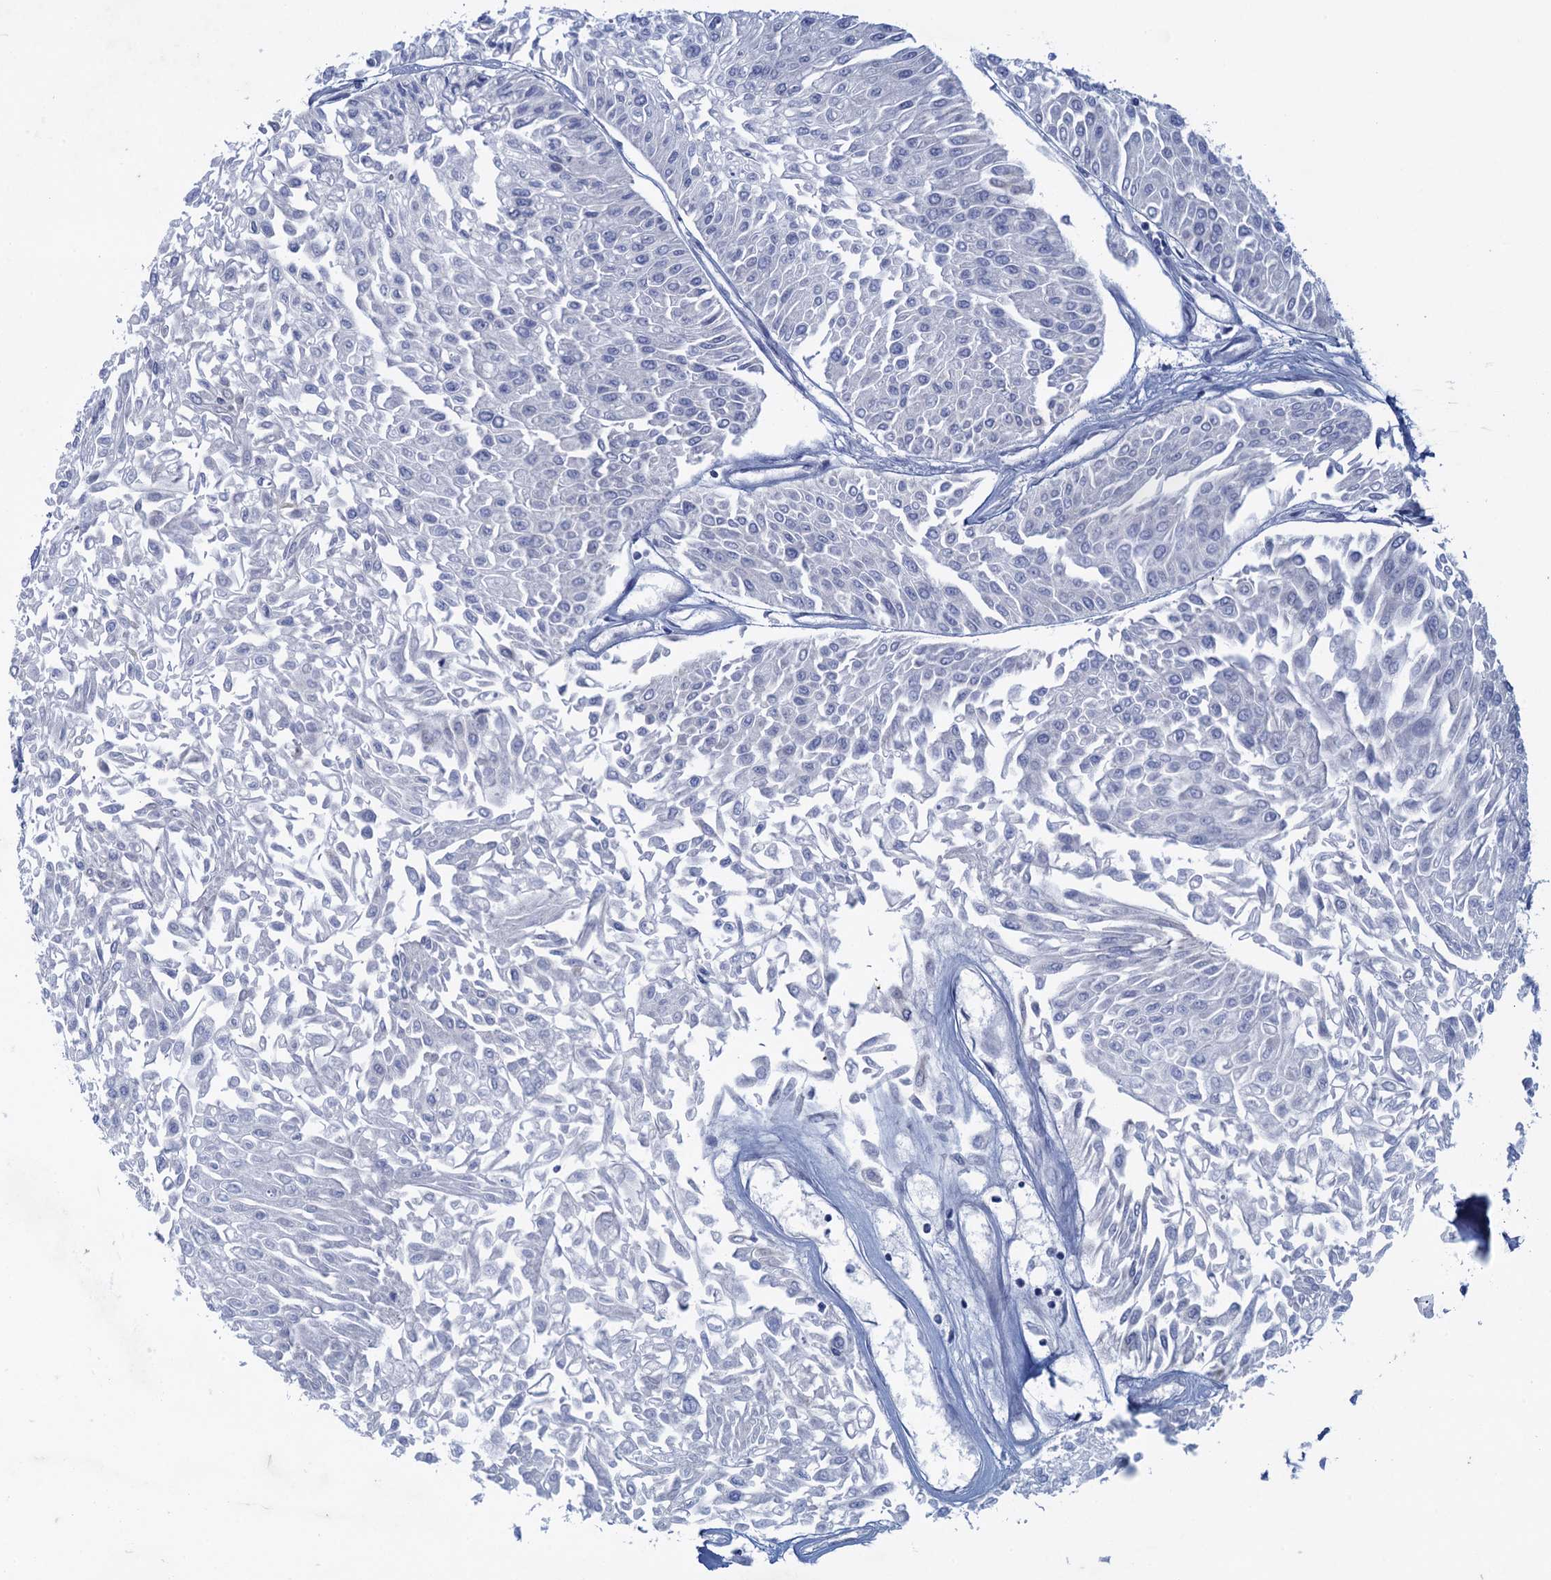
{"staining": {"intensity": "negative", "quantity": "none", "location": "none"}, "tissue": "urothelial cancer", "cell_type": "Tumor cells", "image_type": "cancer", "snomed": [{"axis": "morphology", "description": "Urothelial carcinoma, Low grade"}, {"axis": "topography", "description": "Urinary bladder"}], "caption": "This image is of urothelial cancer stained with immunohistochemistry to label a protein in brown with the nuclei are counter-stained blue. There is no positivity in tumor cells.", "gene": "SCEL", "patient": {"sex": "male", "age": 67}}